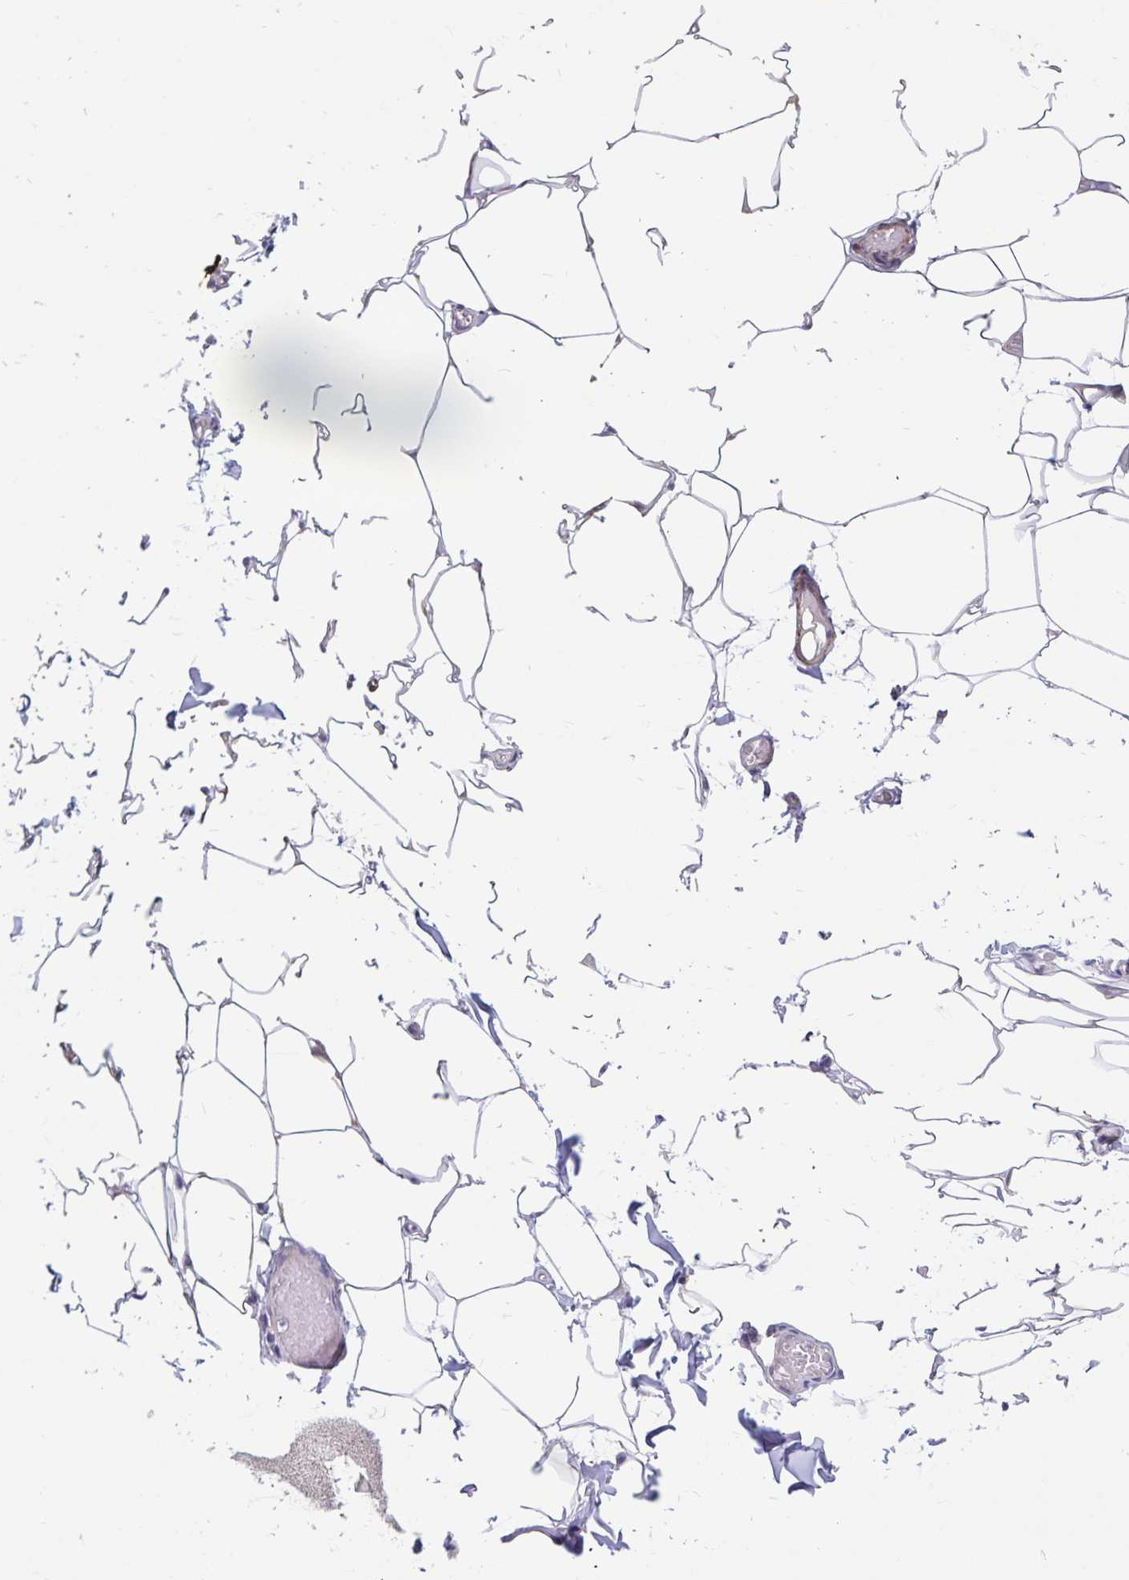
{"staining": {"intensity": "negative", "quantity": "none", "location": "none"}, "tissue": "adipose tissue", "cell_type": "Adipocytes", "image_type": "normal", "snomed": [{"axis": "morphology", "description": "Normal tissue, NOS"}, {"axis": "topography", "description": "Skin"}, {"axis": "topography", "description": "Peripheral nerve tissue"}], "caption": "Adipose tissue stained for a protein using immunohistochemistry shows no expression adipocytes.", "gene": "BAG6", "patient": {"sex": "female", "age": 45}}